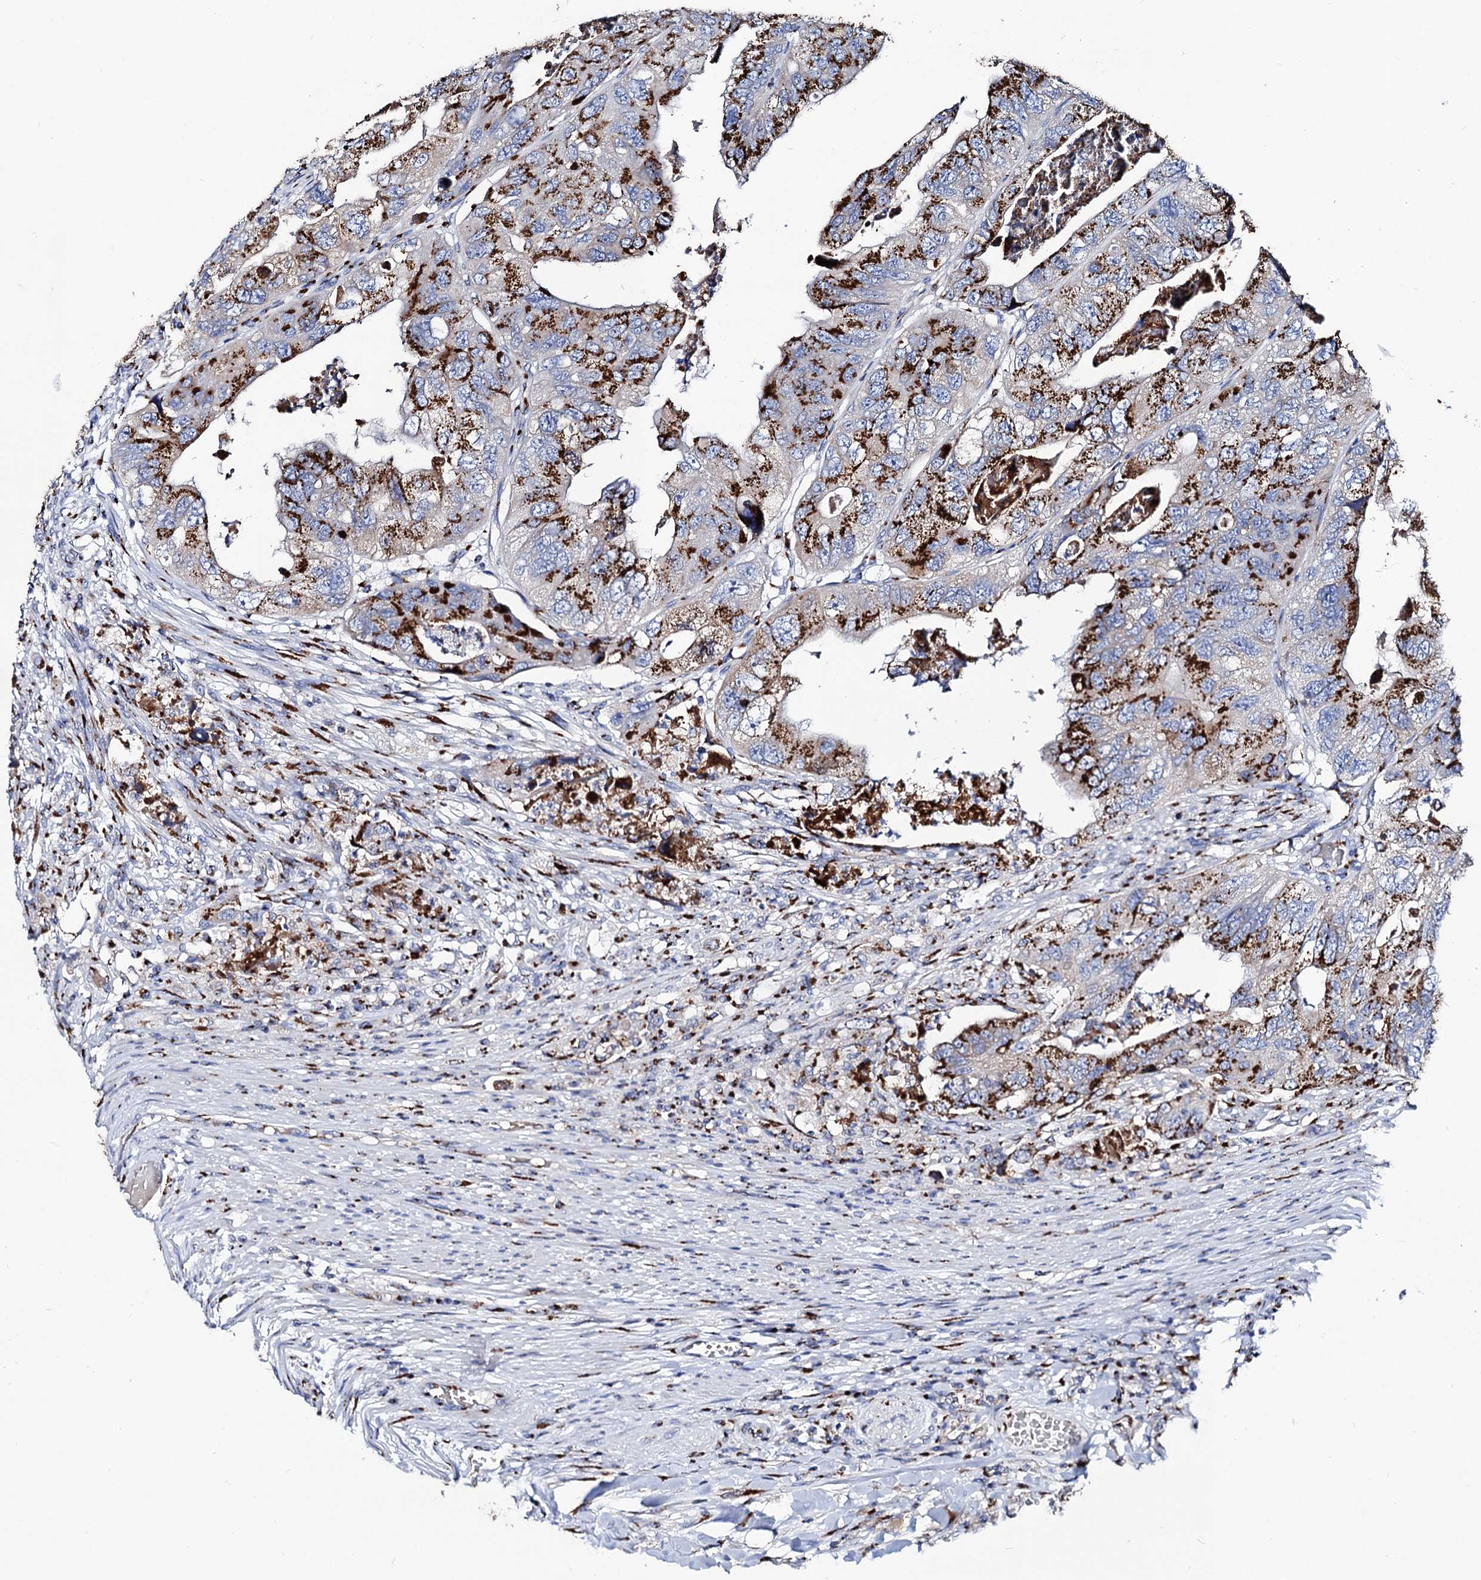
{"staining": {"intensity": "strong", "quantity": ">75%", "location": "cytoplasmic/membranous"}, "tissue": "colorectal cancer", "cell_type": "Tumor cells", "image_type": "cancer", "snomed": [{"axis": "morphology", "description": "Adenocarcinoma, NOS"}, {"axis": "topography", "description": "Rectum"}], "caption": "Immunohistochemical staining of human colorectal adenocarcinoma displays high levels of strong cytoplasmic/membranous staining in about >75% of tumor cells. Ihc stains the protein of interest in brown and the nuclei are stained blue.", "gene": "TM9SF3", "patient": {"sex": "male", "age": 63}}